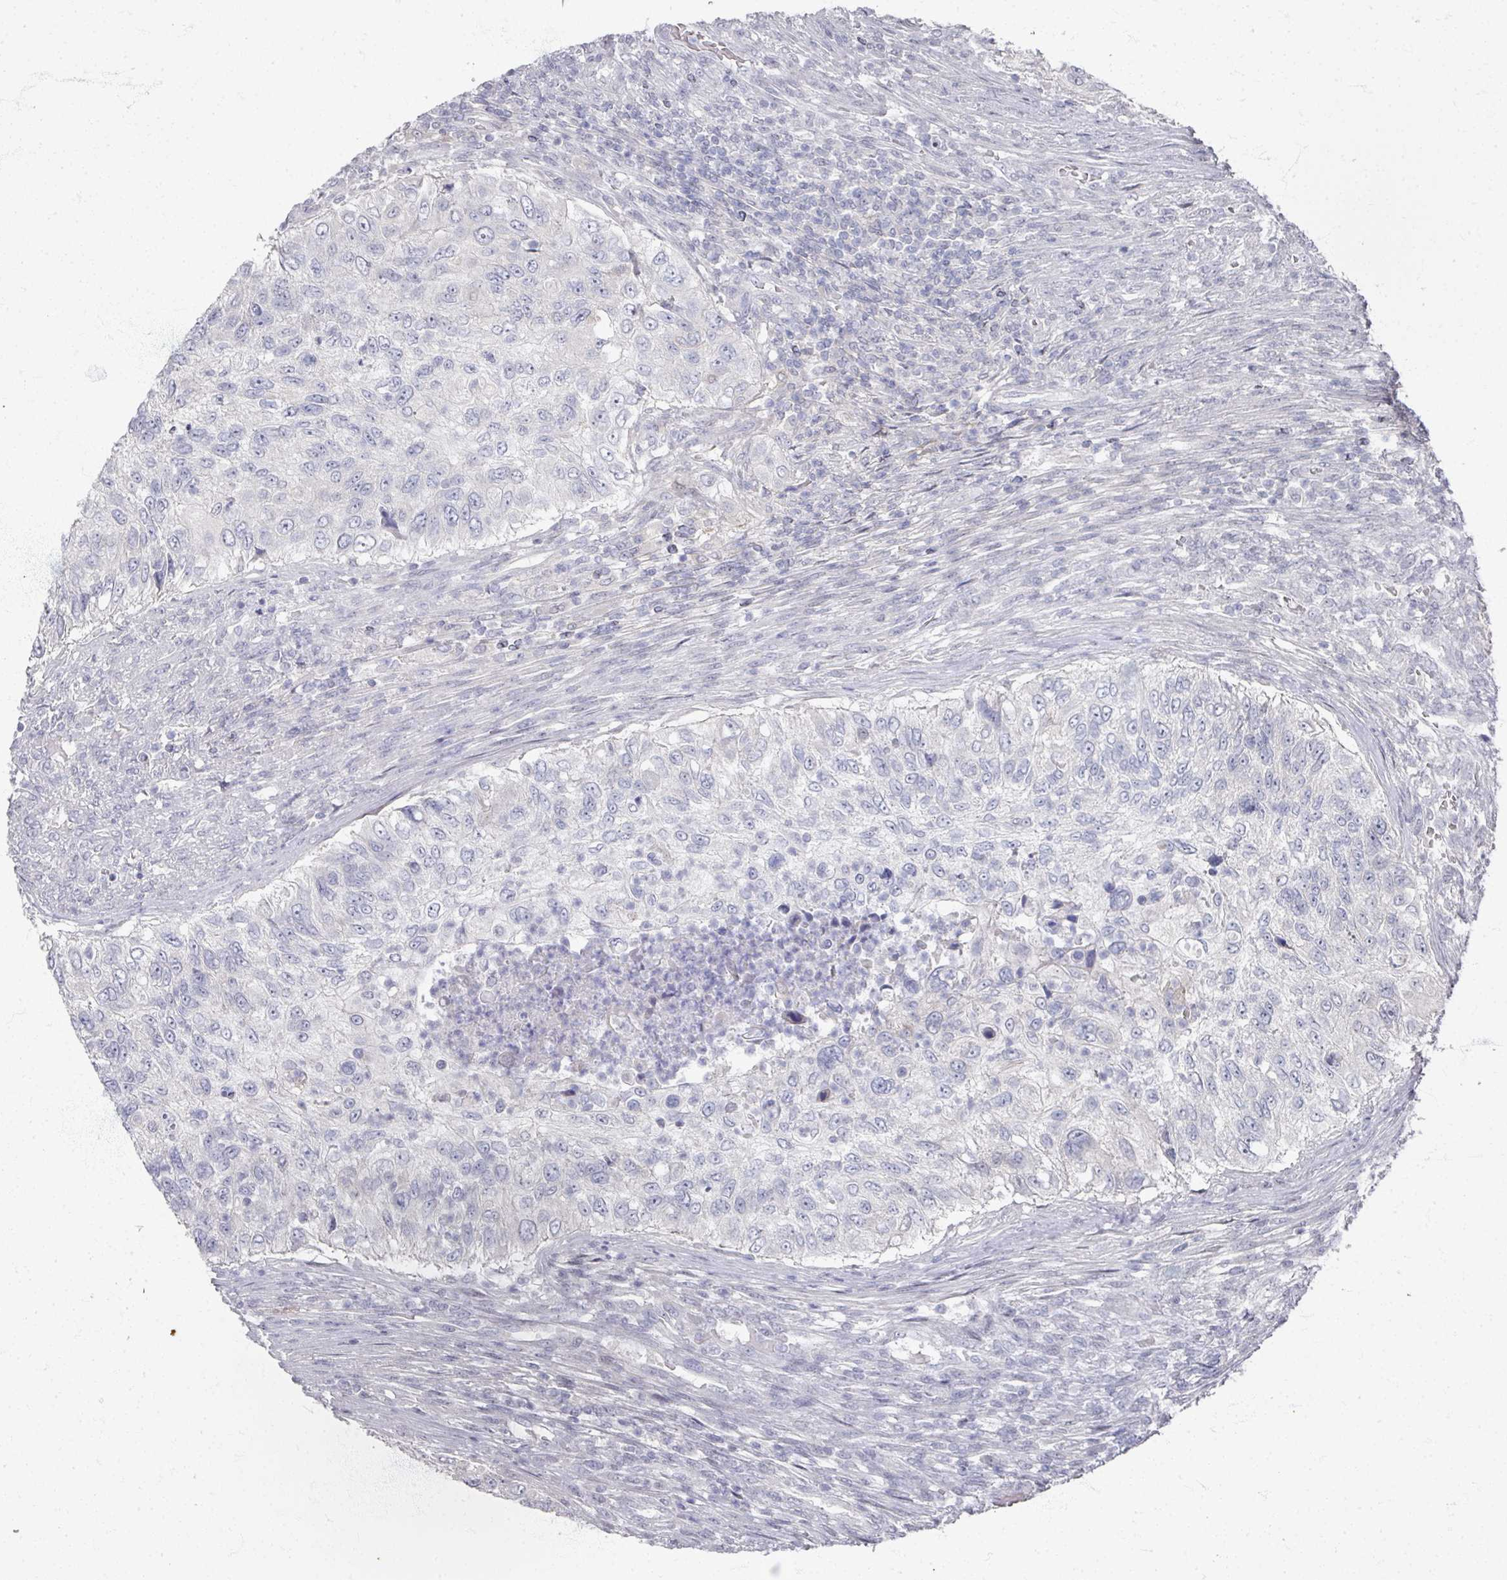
{"staining": {"intensity": "negative", "quantity": "none", "location": "none"}, "tissue": "urothelial cancer", "cell_type": "Tumor cells", "image_type": "cancer", "snomed": [{"axis": "morphology", "description": "Urothelial carcinoma, High grade"}, {"axis": "topography", "description": "Urinary bladder"}], "caption": "Tumor cells are negative for brown protein staining in high-grade urothelial carcinoma.", "gene": "TTYH3", "patient": {"sex": "female", "age": 60}}